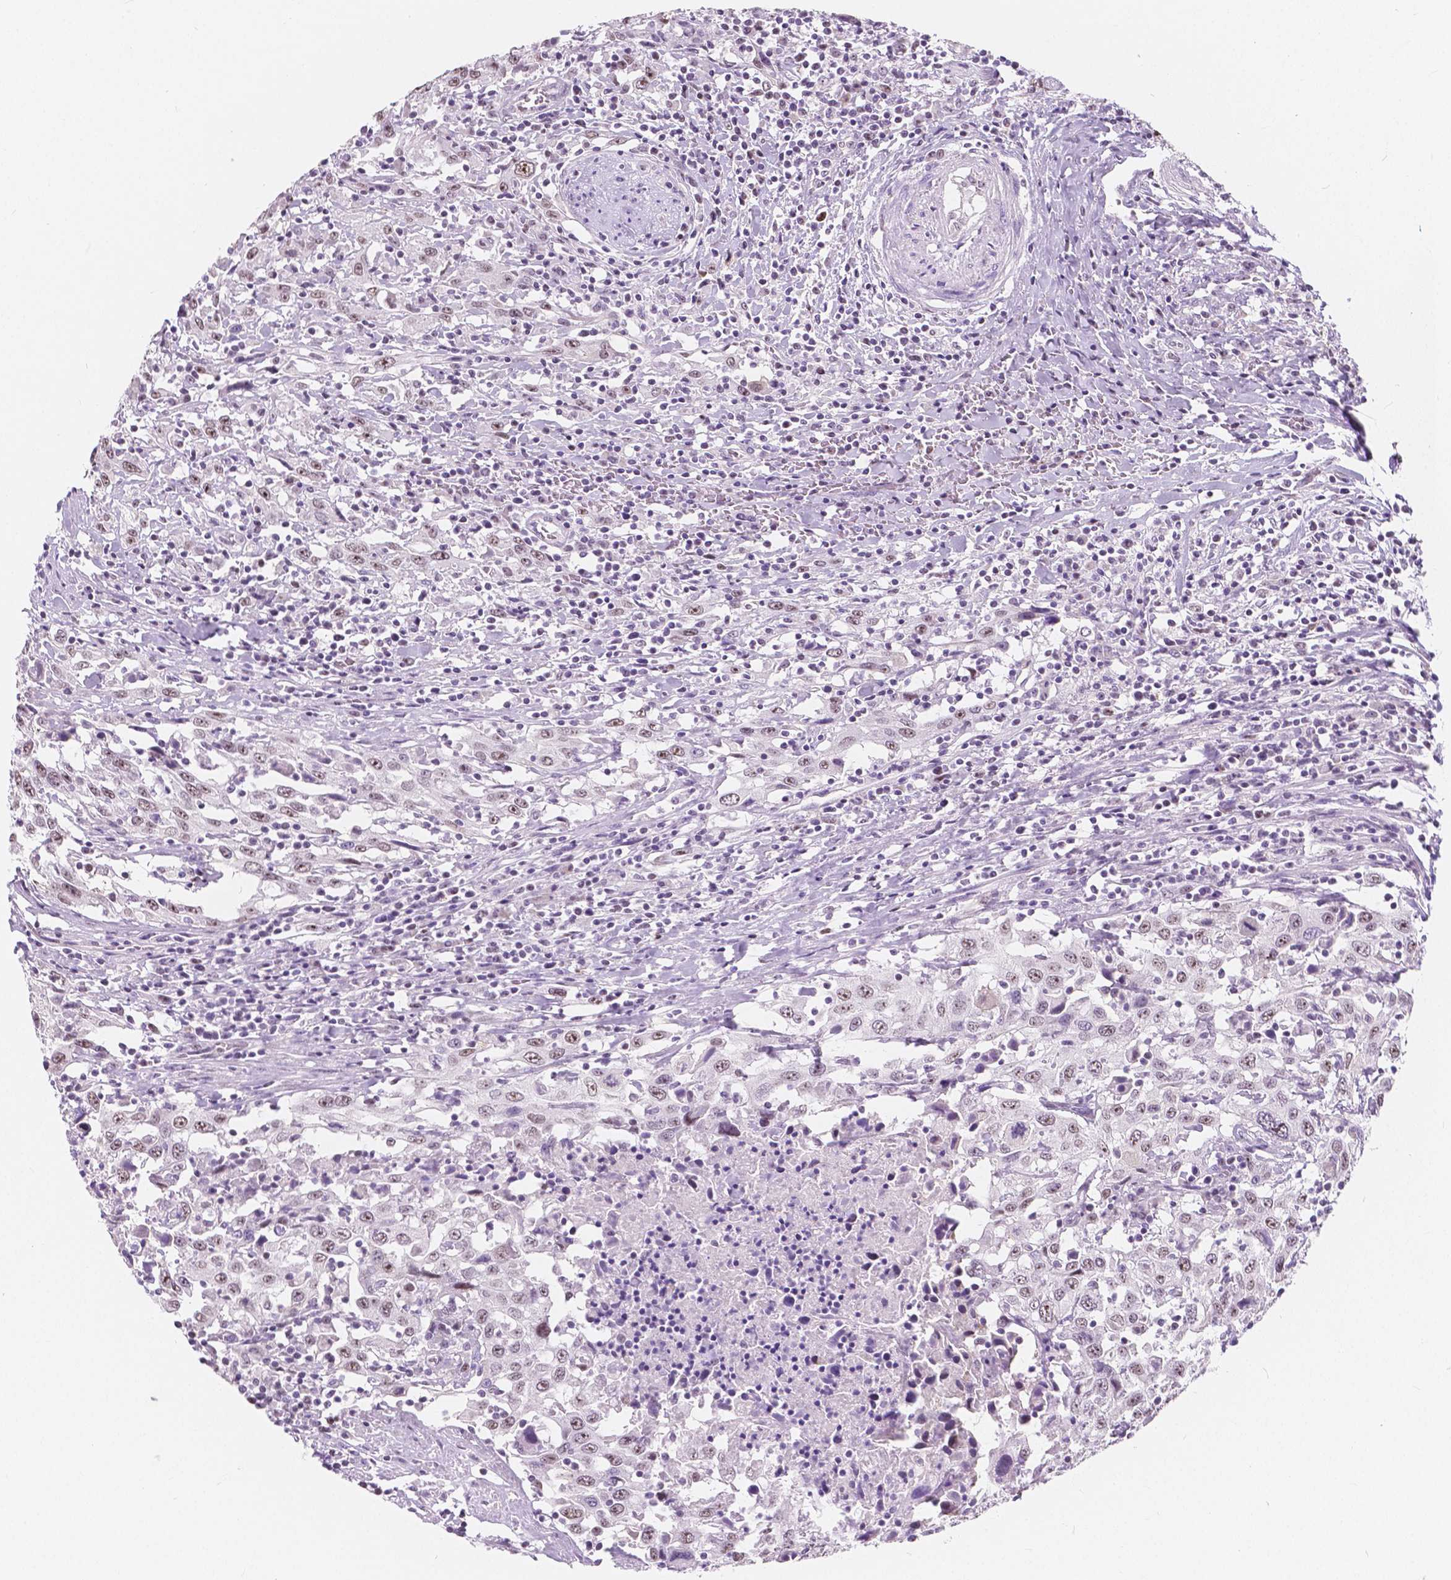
{"staining": {"intensity": "moderate", "quantity": "25%-75%", "location": "nuclear"}, "tissue": "urothelial cancer", "cell_type": "Tumor cells", "image_type": "cancer", "snomed": [{"axis": "morphology", "description": "Urothelial carcinoma, High grade"}, {"axis": "topography", "description": "Urinary bladder"}], "caption": "Immunohistochemical staining of high-grade urothelial carcinoma demonstrates medium levels of moderate nuclear staining in approximately 25%-75% of tumor cells.", "gene": "NOLC1", "patient": {"sex": "male", "age": 61}}